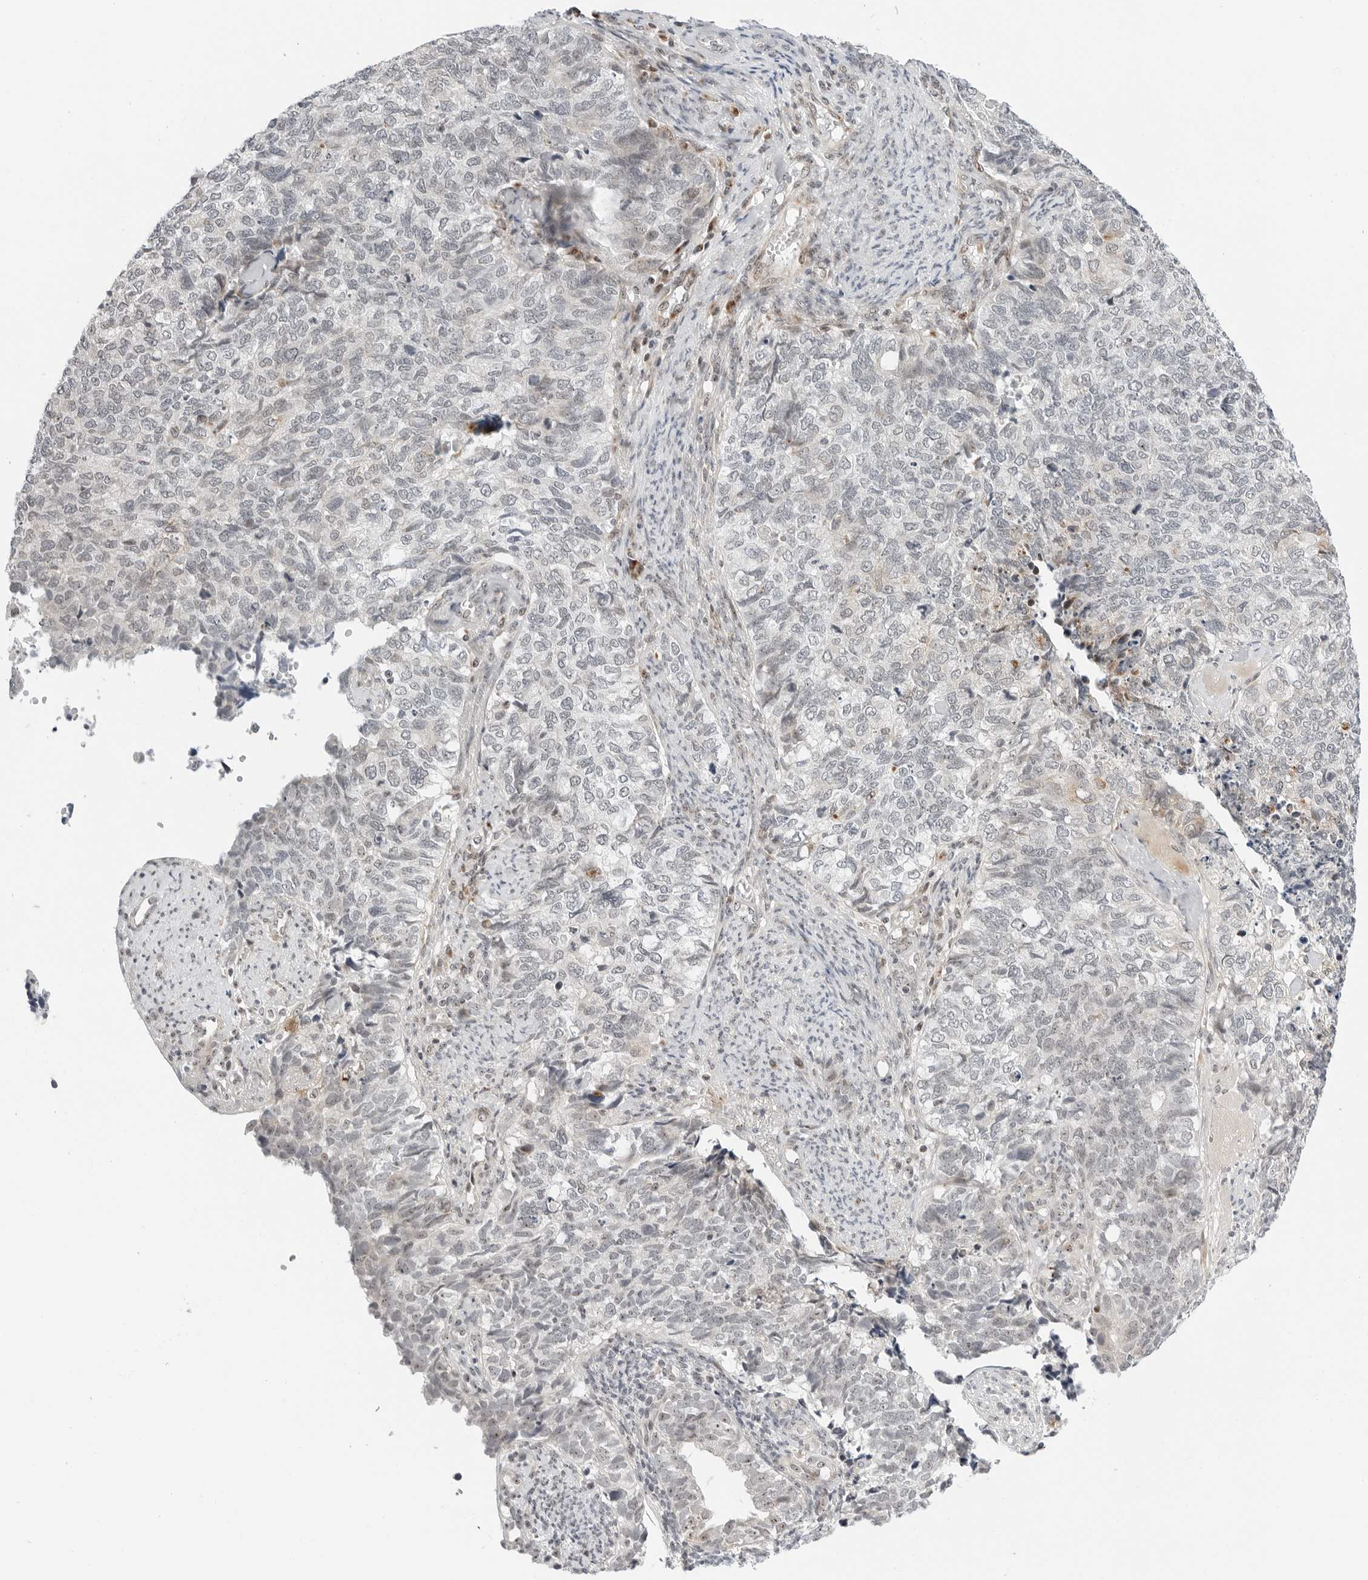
{"staining": {"intensity": "negative", "quantity": "none", "location": "none"}, "tissue": "cervical cancer", "cell_type": "Tumor cells", "image_type": "cancer", "snomed": [{"axis": "morphology", "description": "Squamous cell carcinoma, NOS"}, {"axis": "topography", "description": "Cervix"}], "caption": "Micrograph shows no protein staining in tumor cells of cervical cancer tissue. The staining is performed using DAB brown chromogen with nuclei counter-stained in using hematoxylin.", "gene": "RIMKLA", "patient": {"sex": "female", "age": 63}}